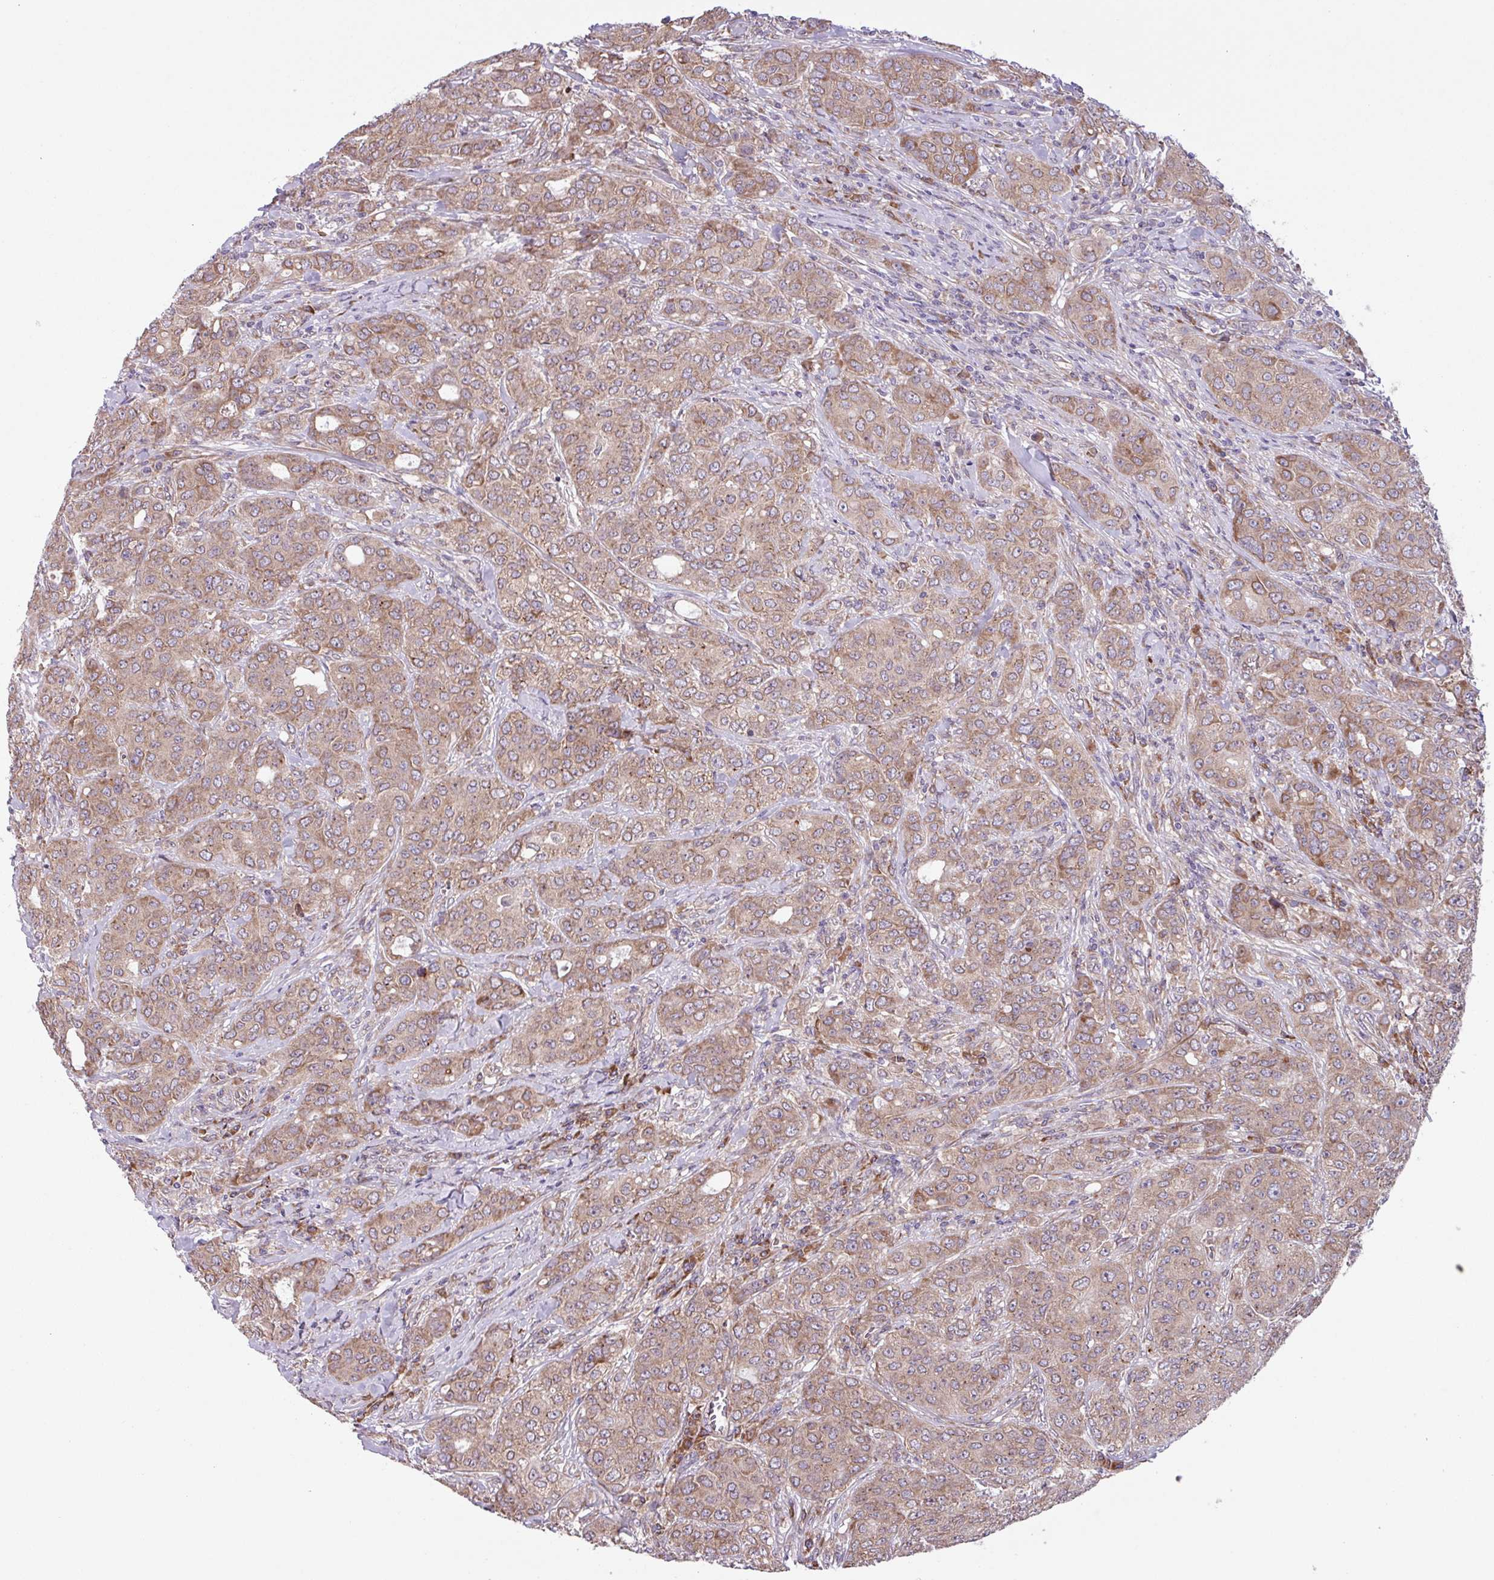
{"staining": {"intensity": "moderate", "quantity": ">75%", "location": "cytoplasmic/membranous"}, "tissue": "breast cancer", "cell_type": "Tumor cells", "image_type": "cancer", "snomed": [{"axis": "morphology", "description": "Duct carcinoma"}, {"axis": "topography", "description": "Breast"}], "caption": "Immunohistochemistry (IHC) of breast infiltrating ductal carcinoma reveals medium levels of moderate cytoplasmic/membranous staining in about >75% of tumor cells.", "gene": "C20orf27", "patient": {"sex": "female", "age": 43}}